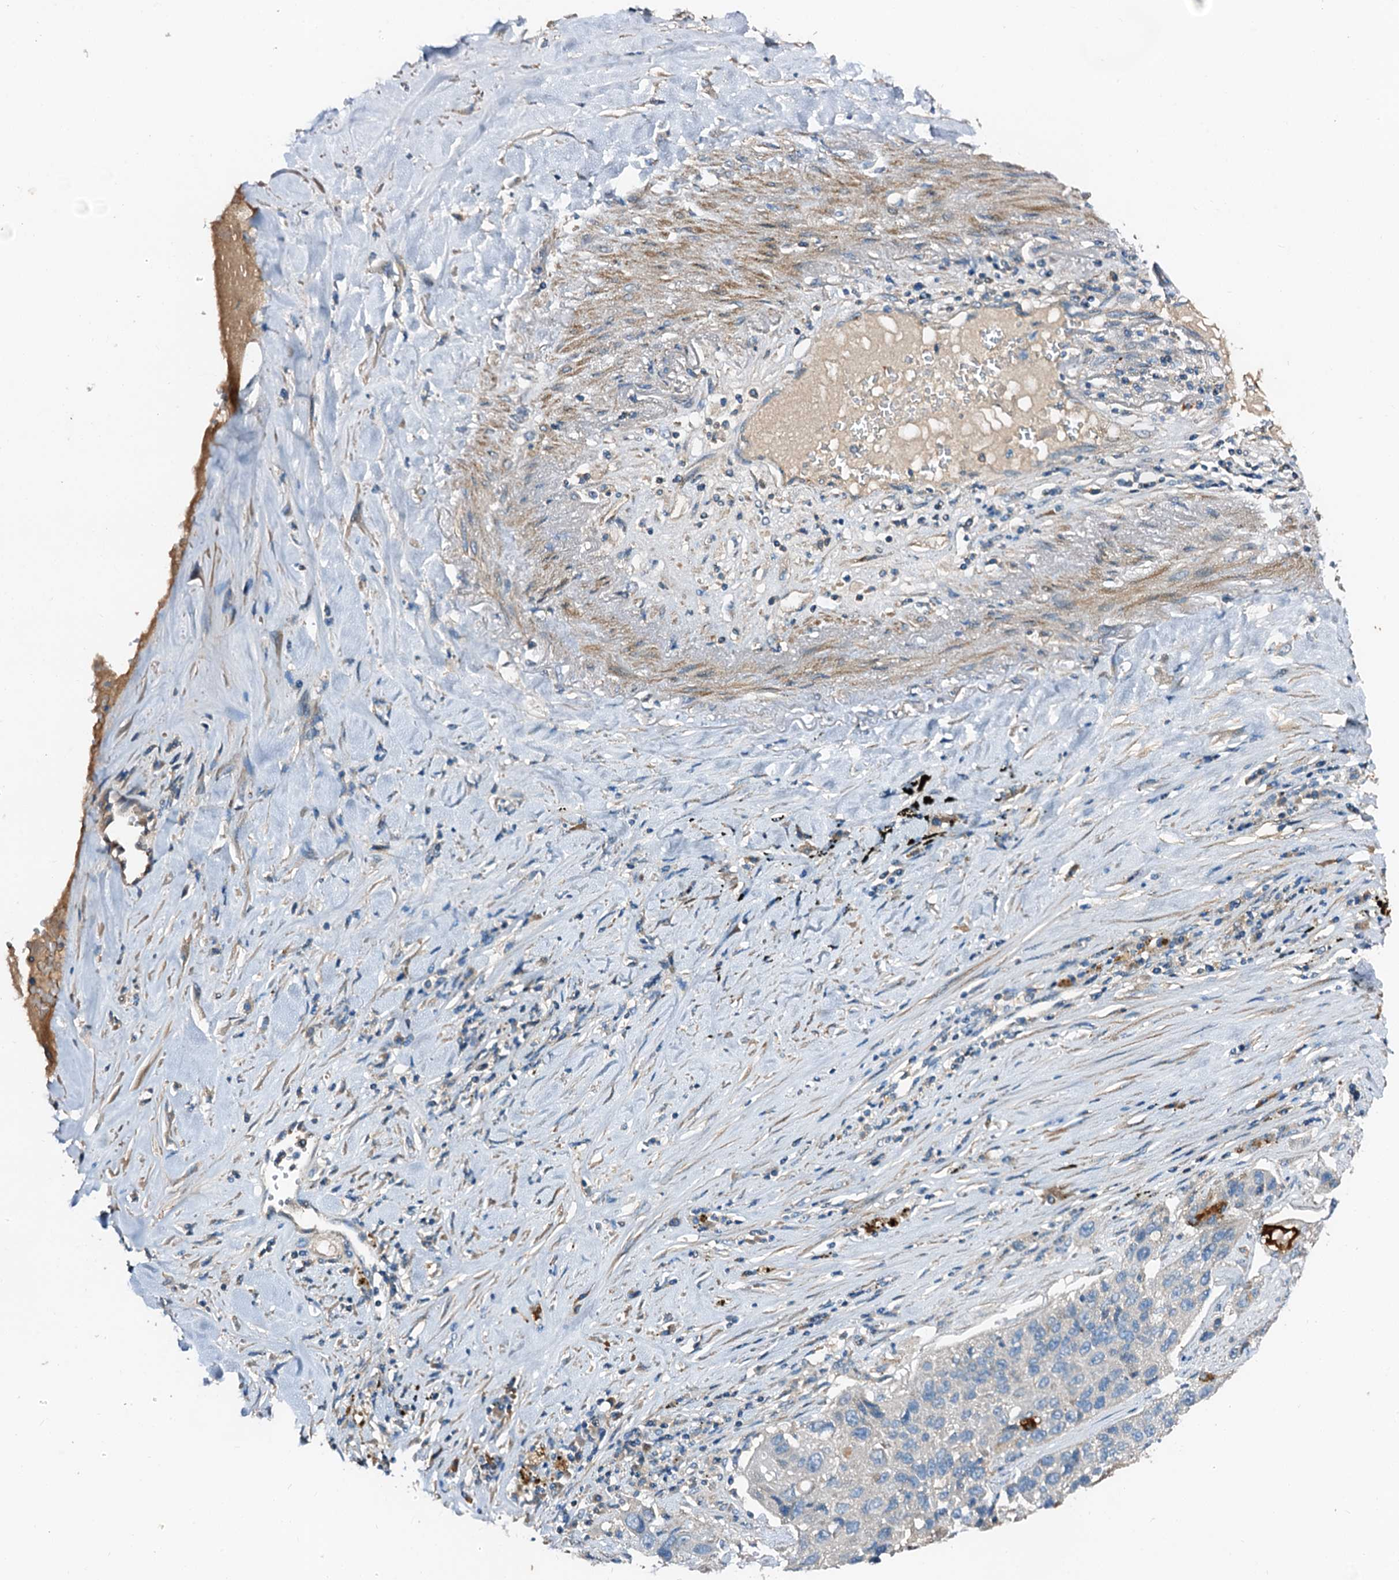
{"staining": {"intensity": "negative", "quantity": "none", "location": "none"}, "tissue": "lung cancer", "cell_type": "Tumor cells", "image_type": "cancer", "snomed": [{"axis": "morphology", "description": "Squamous cell carcinoma, NOS"}, {"axis": "topography", "description": "Lung"}], "caption": "This image is of squamous cell carcinoma (lung) stained with immunohistochemistry to label a protein in brown with the nuclei are counter-stained blue. There is no staining in tumor cells.", "gene": "FIBIN", "patient": {"sex": "male", "age": 61}}